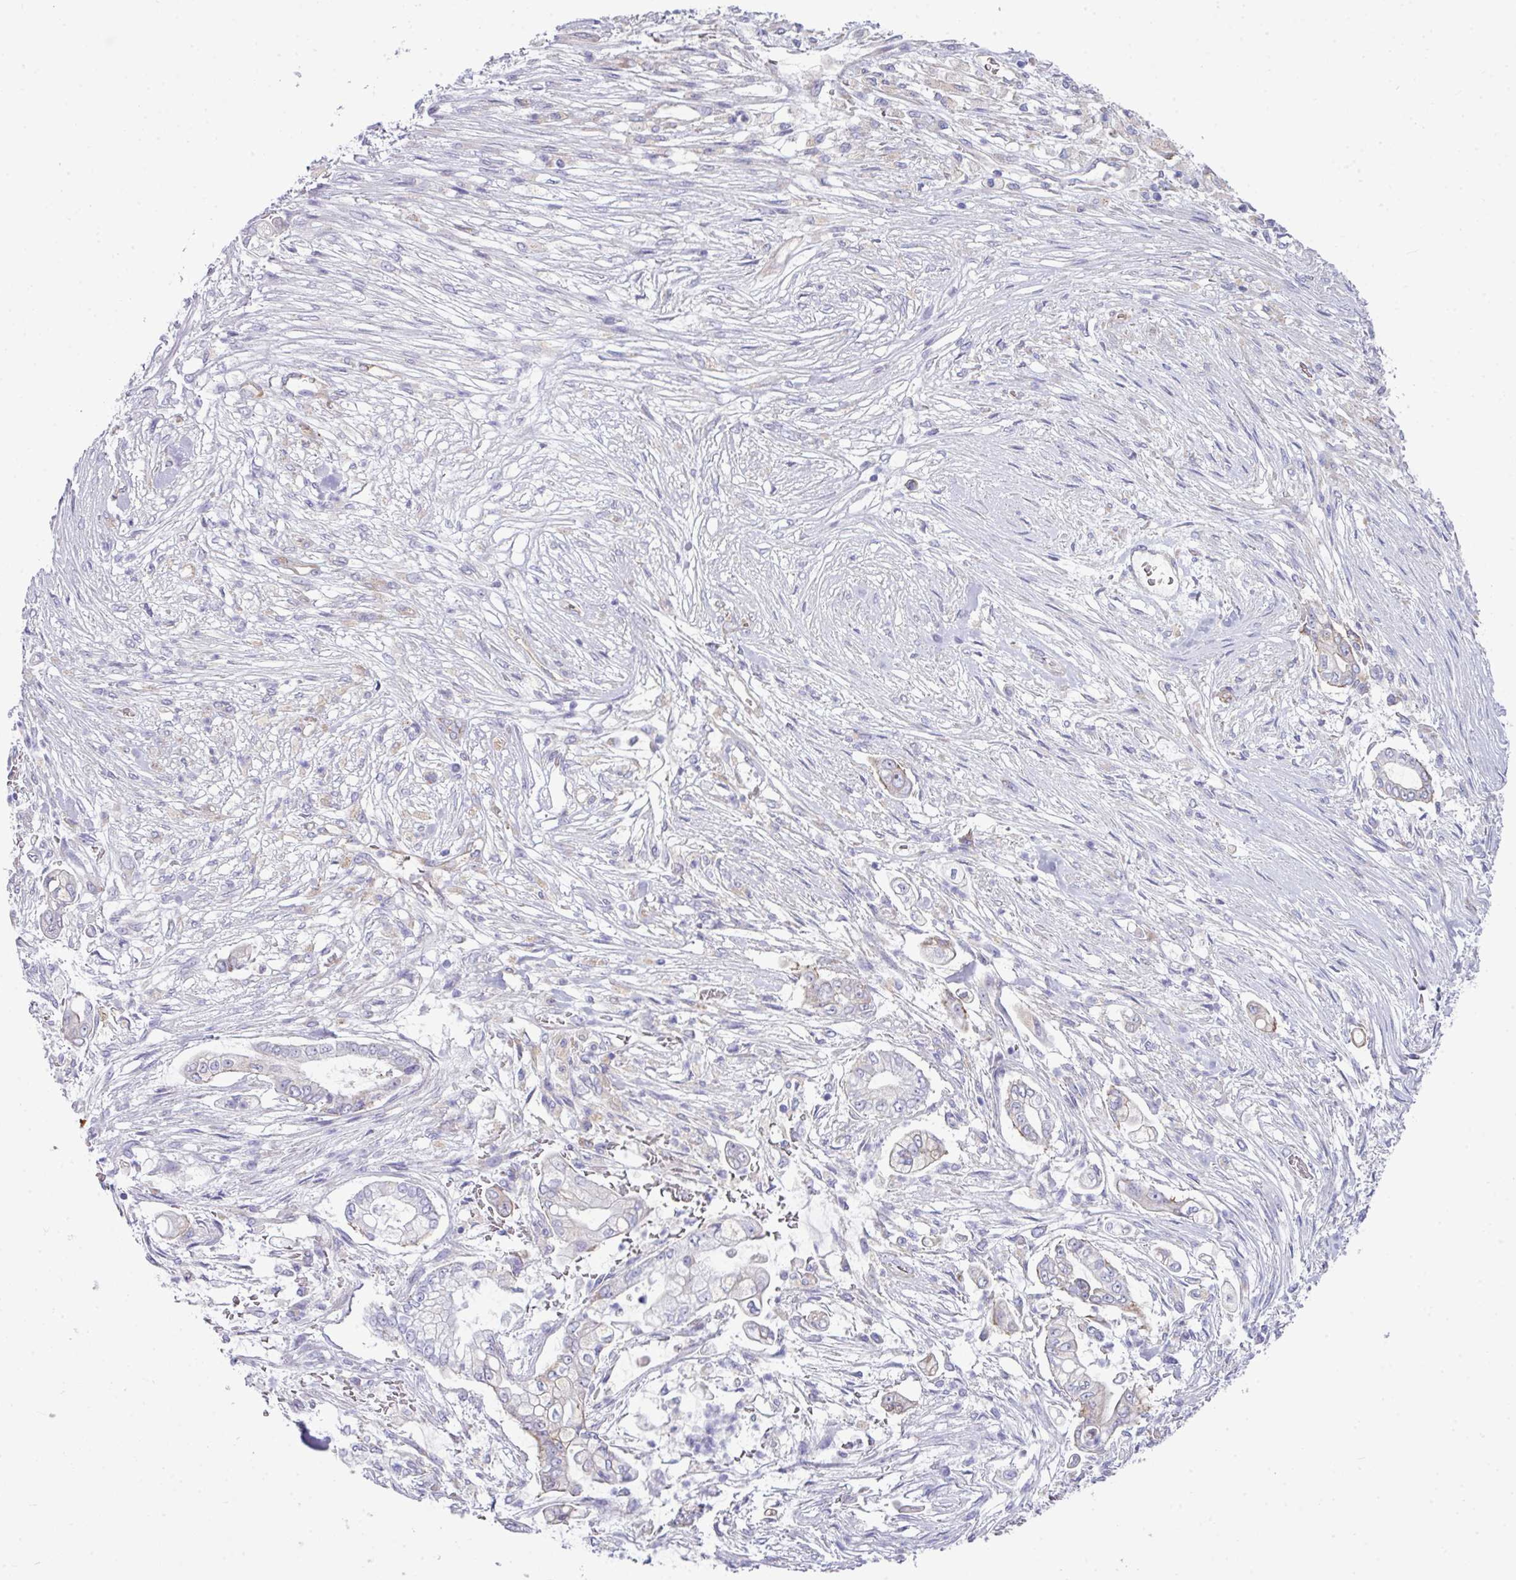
{"staining": {"intensity": "negative", "quantity": "none", "location": "none"}, "tissue": "pancreatic cancer", "cell_type": "Tumor cells", "image_type": "cancer", "snomed": [{"axis": "morphology", "description": "Adenocarcinoma, NOS"}, {"axis": "topography", "description": "Pancreas"}], "caption": "Adenocarcinoma (pancreatic) was stained to show a protein in brown. There is no significant positivity in tumor cells.", "gene": "ABCC5", "patient": {"sex": "female", "age": 69}}